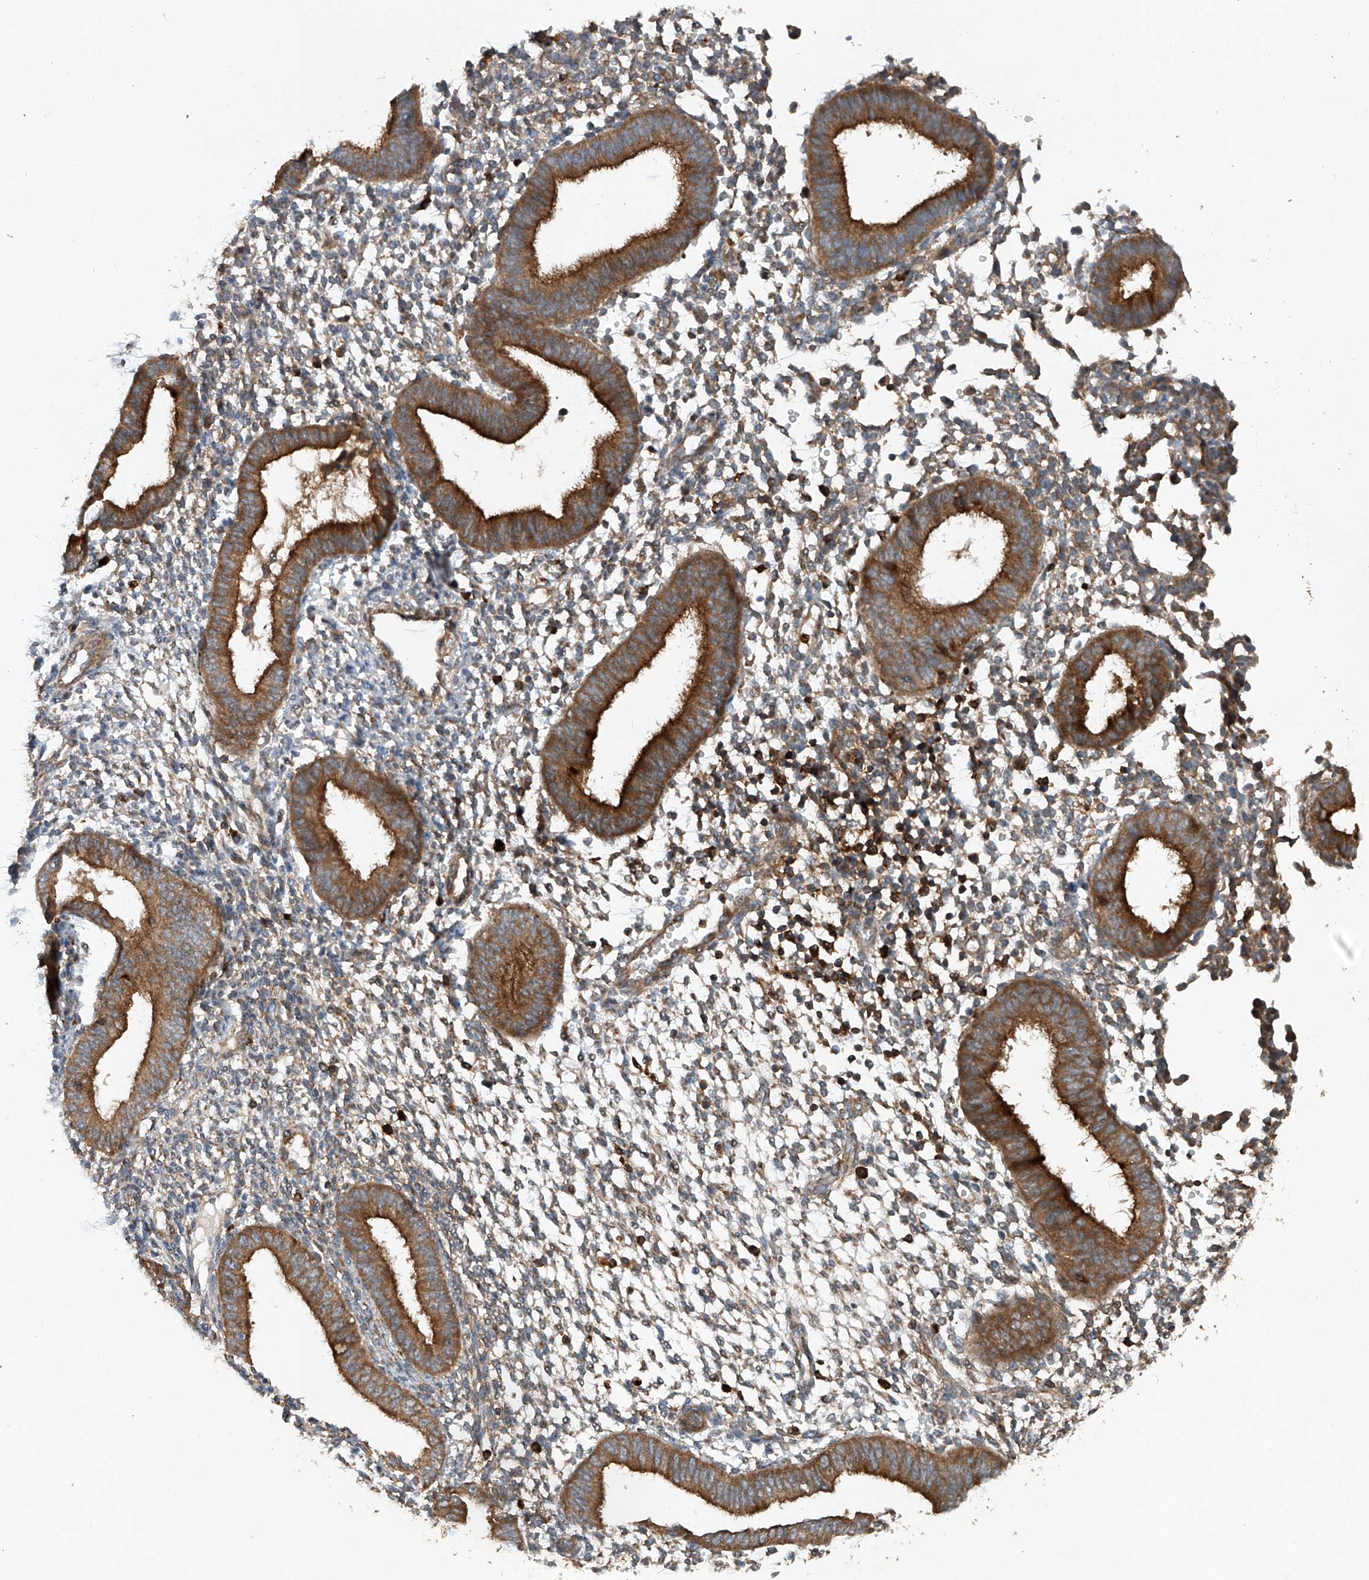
{"staining": {"intensity": "moderate", "quantity": "25%-75%", "location": "cytoplasmic/membranous"}, "tissue": "endometrium", "cell_type": "Cells in endometrial stroma", "image_type": "normal", "snomed": [{"axis": "morphology", "description": "Normal tissue, NOS"}, {"axis": "topography", "description": "Uterus"}, {"axis": "topography", "description": "Endometrium"}], "caption": "About 25%-75% of cells in endometrial stroma in benign human endometrium demonstrate moderate cytoplasmic/membranous protein positivity as visualized by brown immunohistochemical staining.", "gene": "CEP85L", "patient": {"sex": "female", "age": 48}}